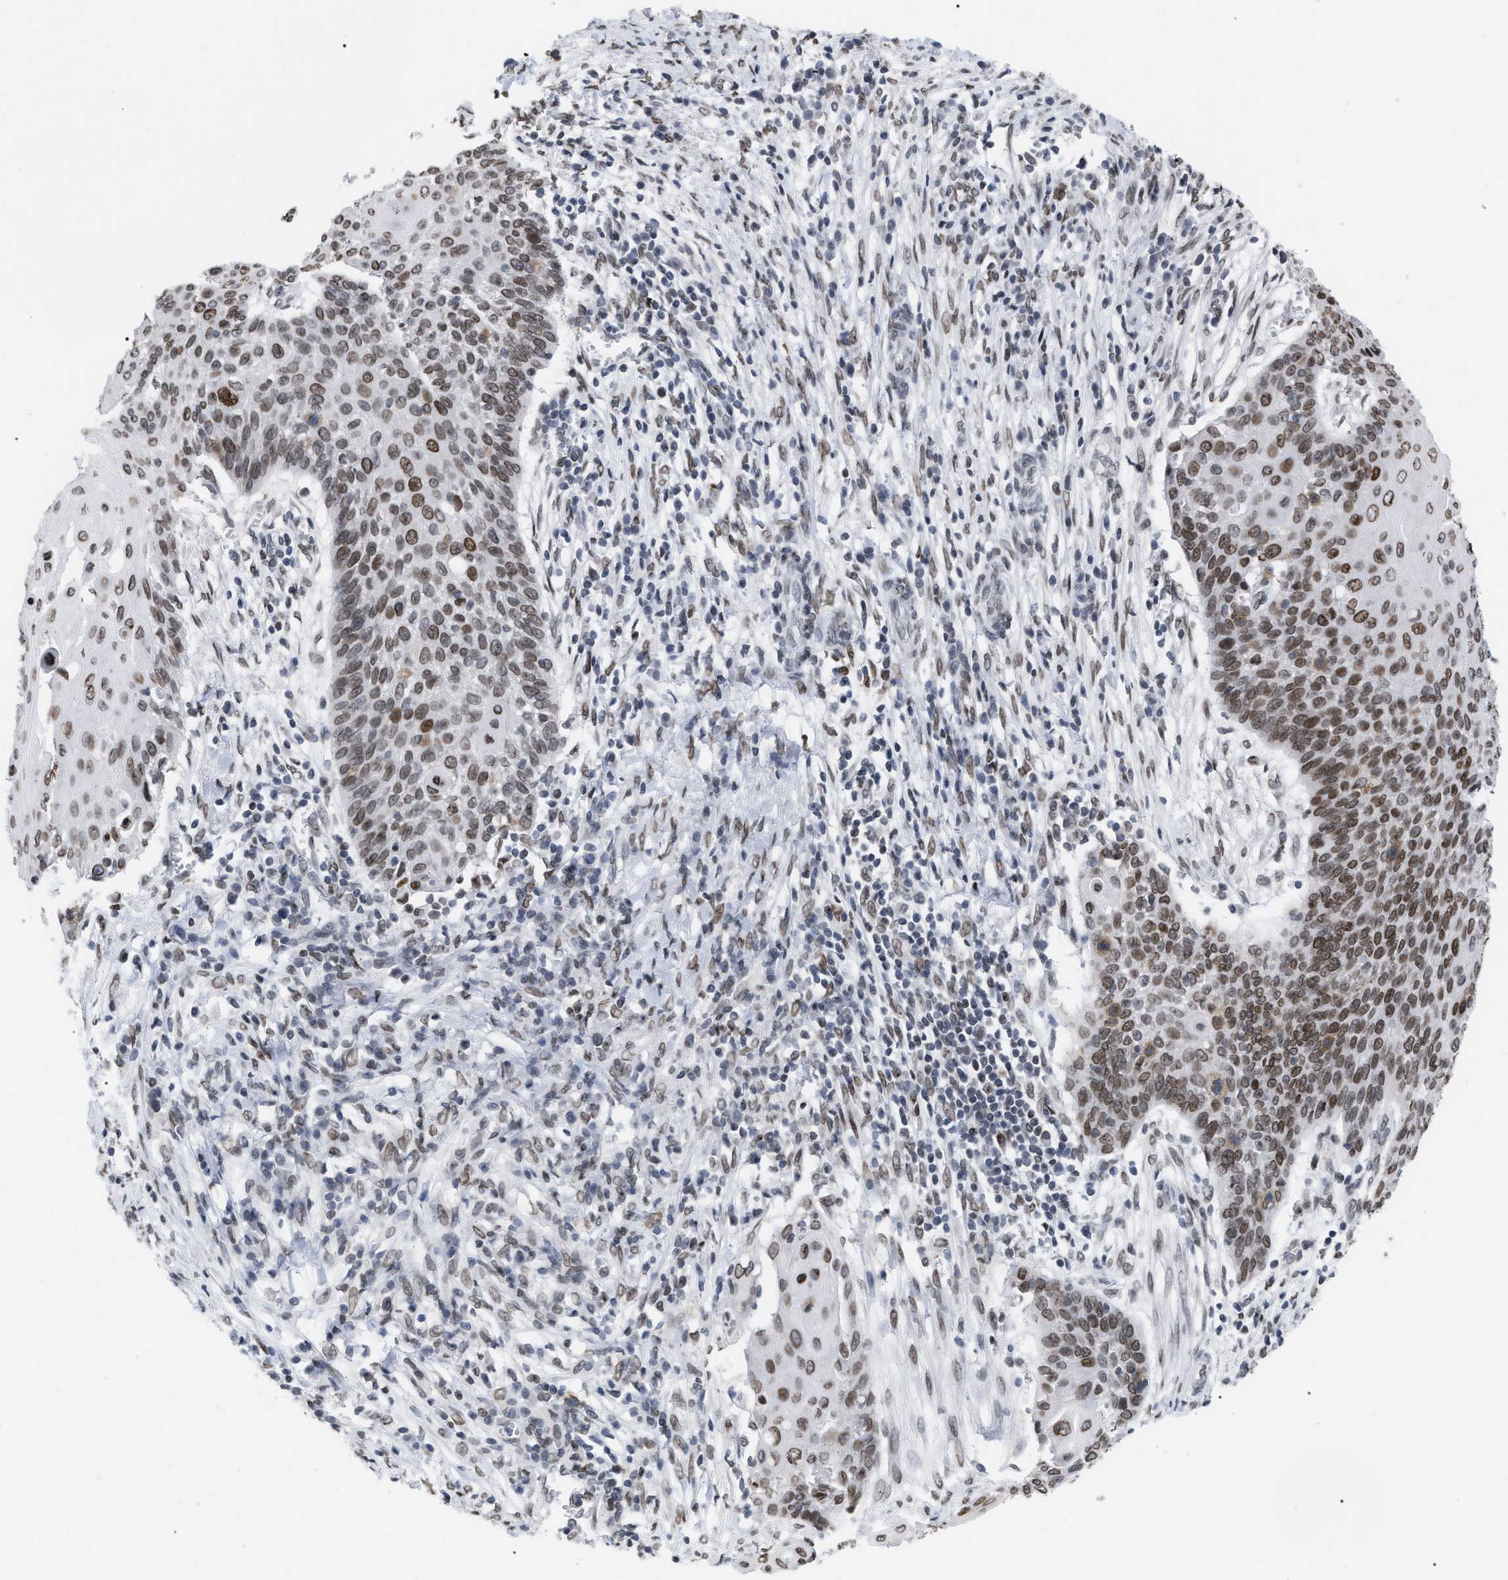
{"staining": {"intensity": "moderate", "quantity": ">75%", "location": "cytoplasmic/membranous,nuclear"}, "tissue": "cervical cancer", "cell_type": "Tumor cells", "image_type": "cancer", "snomed": [{"axis": "morphology", "description": "Squamous cell carcinoma, NOS"}, {"axis": "topography", "description": "Cervix"}], "caption": "Moderate cytoplasmic/membranous and nuclear staining is appreciated in approximately >75% of tumor cells in cervical cancer (squamous cell carcinoma). (DAB (3,3'-diaminobenzidine) = brown stain, brightfield microscopy at high magnification).", "gene": "TPR", "patient": {"sex": "female", "age": 39}}